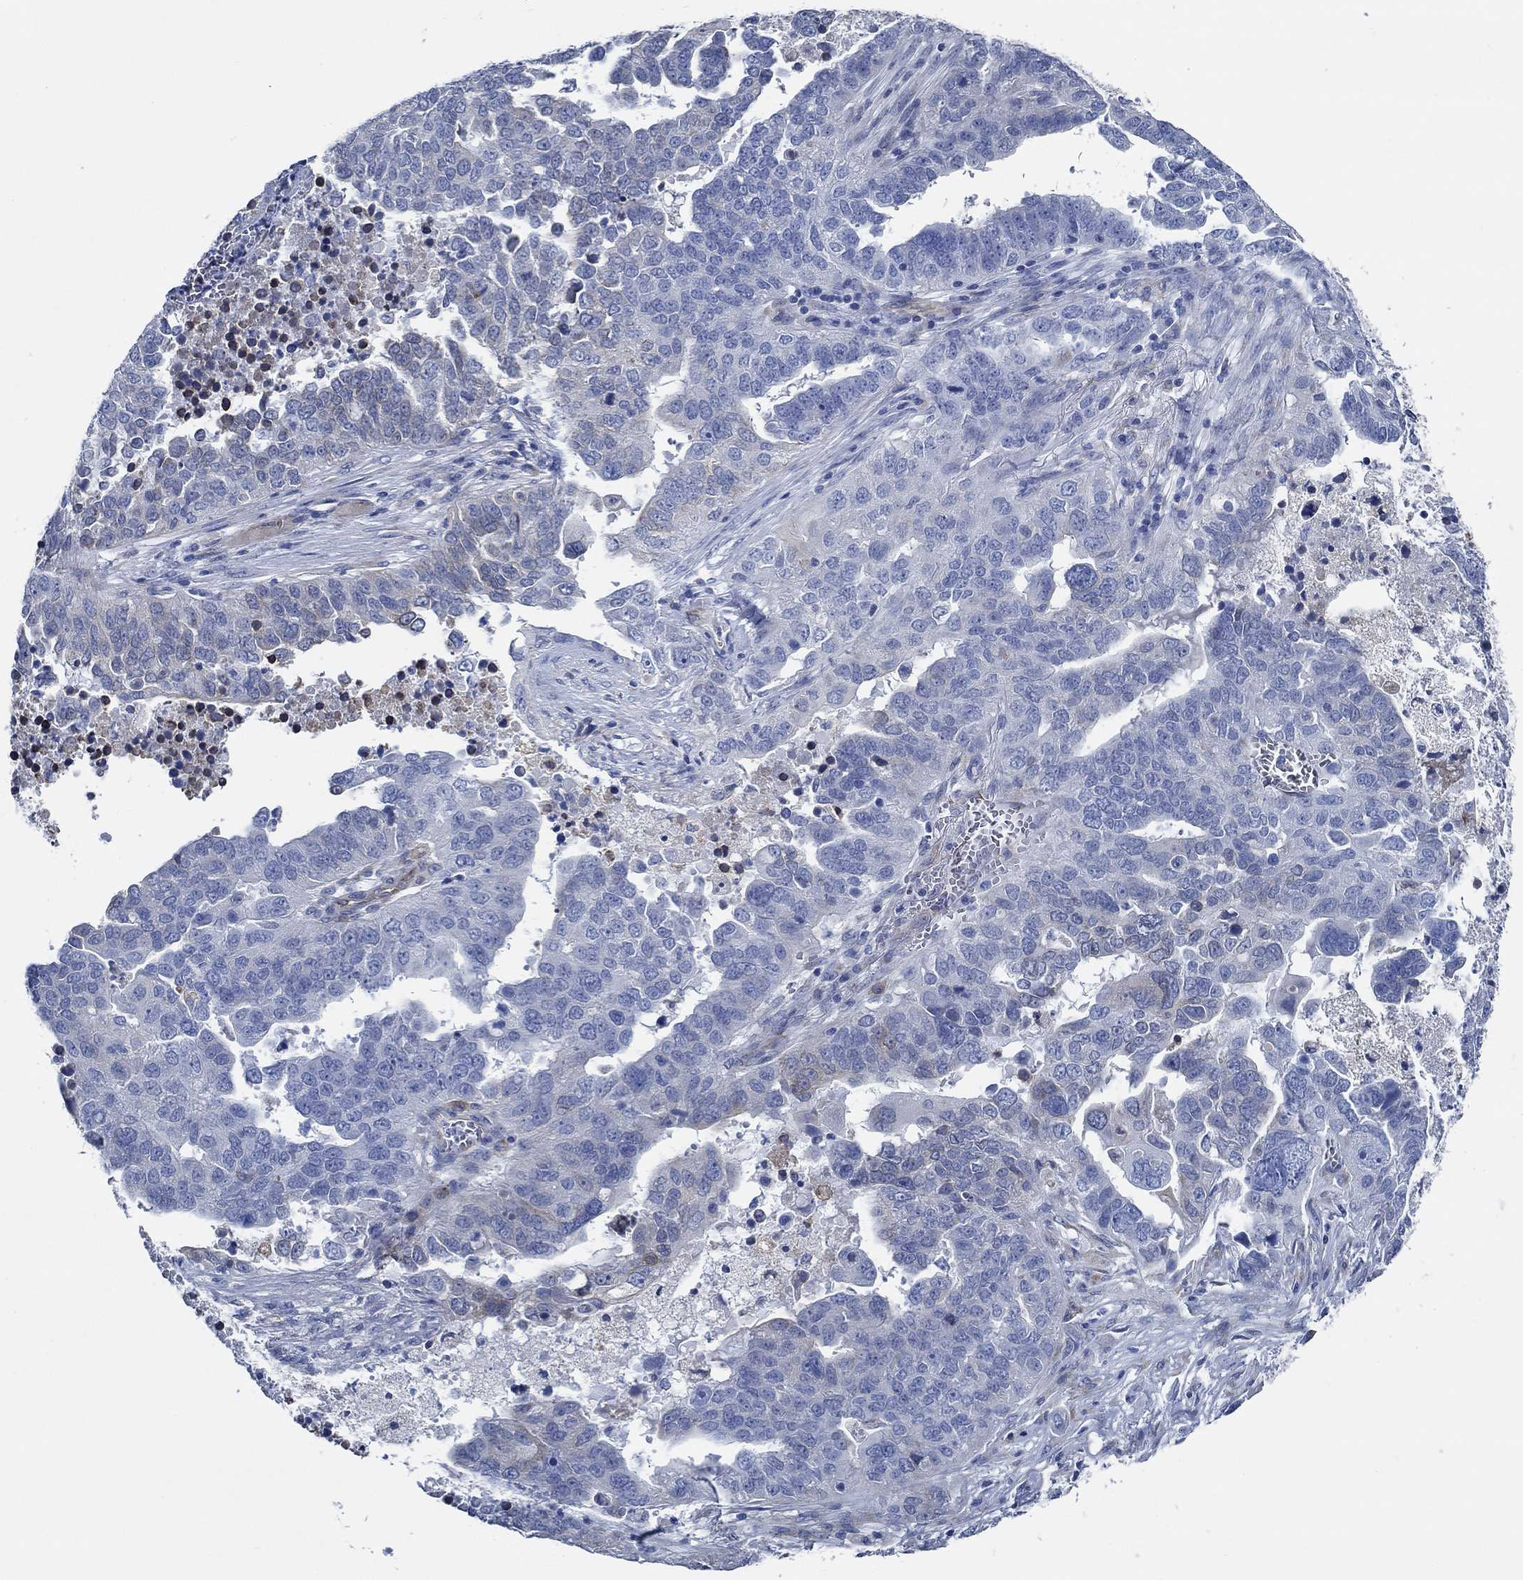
{"staining": {"intensity": "weak", "quantity": "<25%", "location": "cytoplasmic/membranous"}, "tissue": "ovarian cancer", "cell_type": "Tumor cells", "image_type": "cancer", "snomed": [{"axis": "morphology", "description": "Carcinoma, endometroid"}, {"axis": "topography", "description": "Soft tissue"}, {"axis": "topography", "description": "Ovary"}], "caption": "DAB (3,3'-diaminobenzidine) immunohistochemical staining of ovarian cancer shows no significant expression in tumor cells.", "gene": "HECW2", "patient": {"sex": "female", "age": 52}}